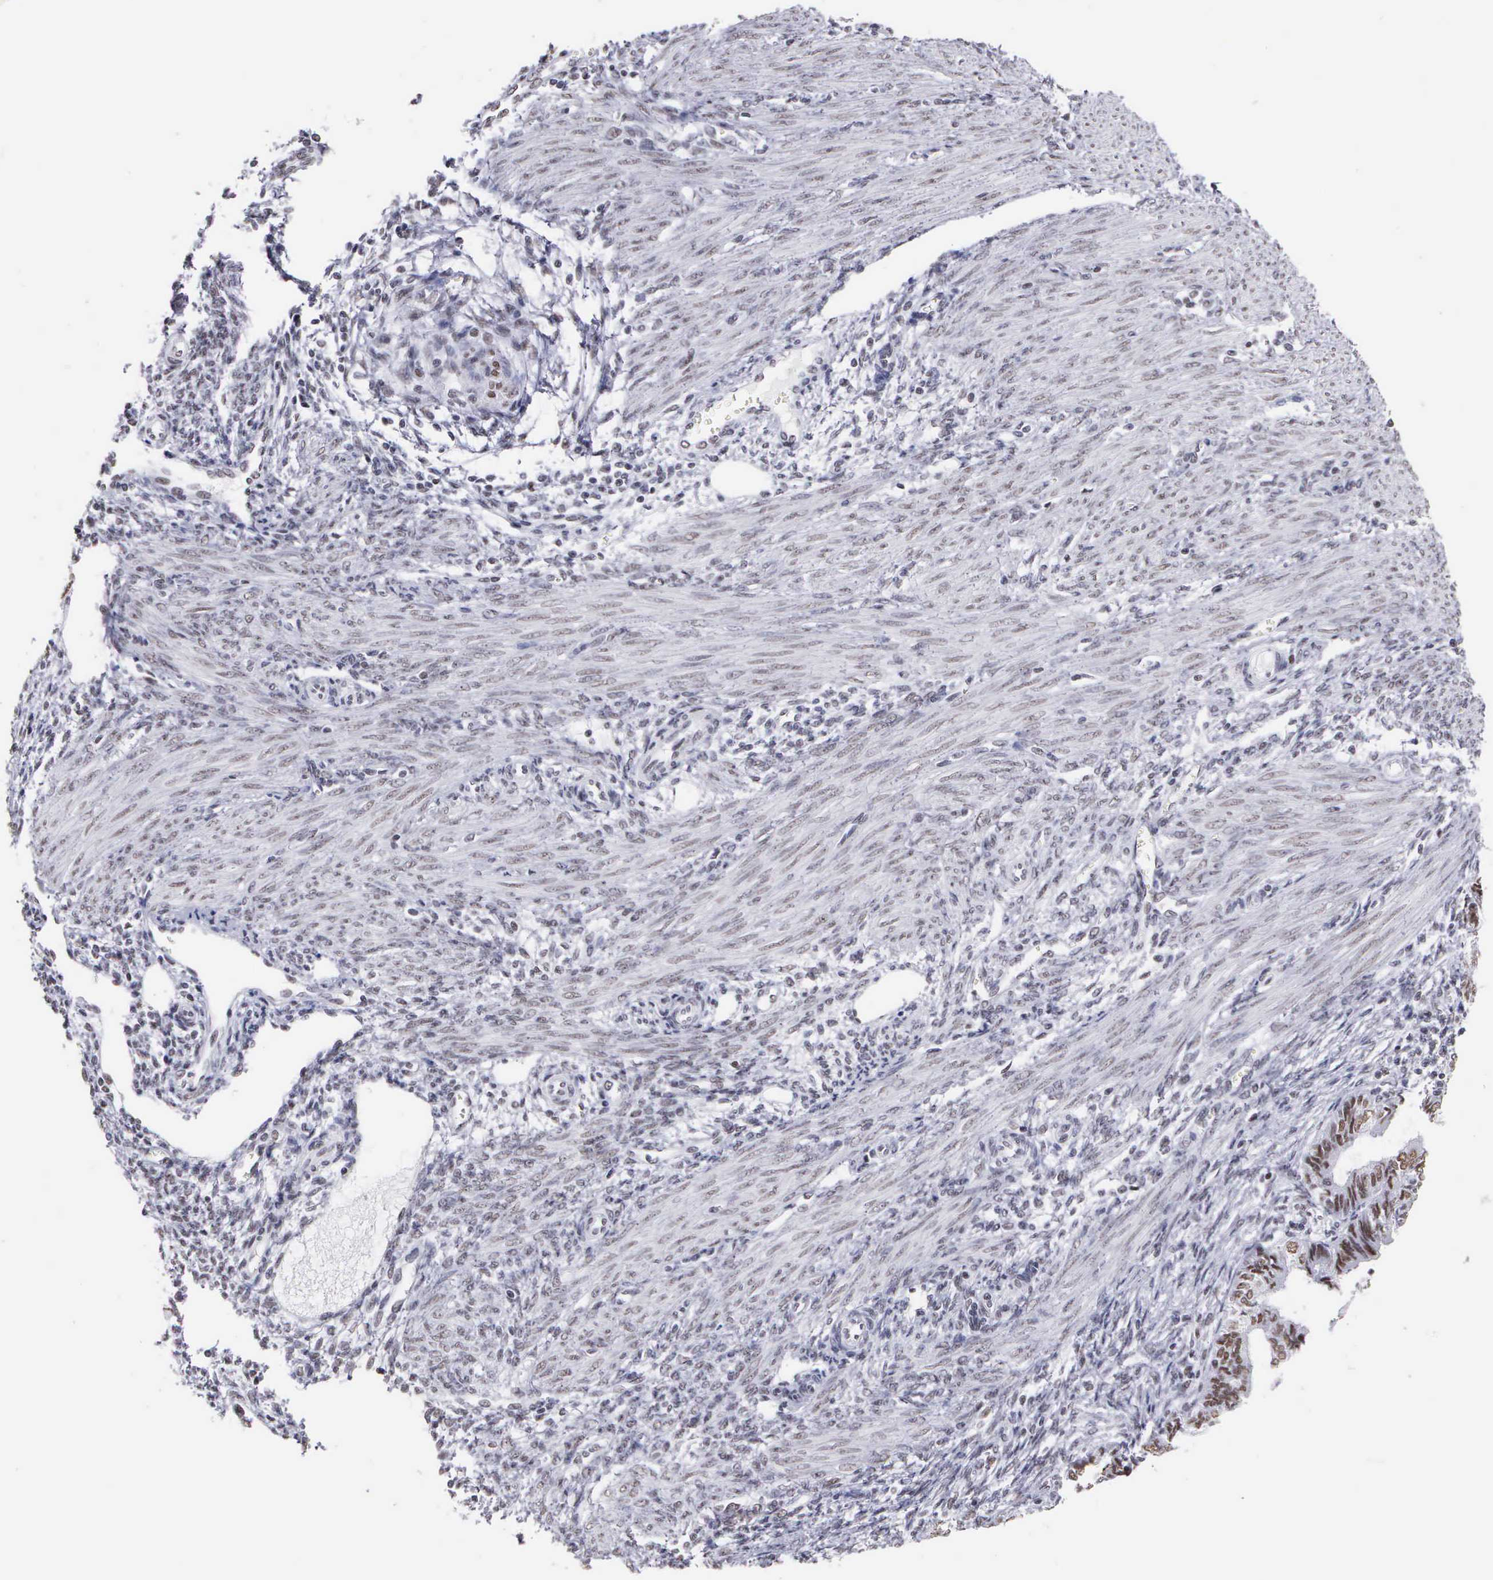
{"staining": {"intensity": "moderate", "quantity": ">75%", "location": "nuclear"}, "tissue": "endometrial cancer", "cell_type": "Tumor cells", "image_type": "cancer", "snomed": [{"axis": "morphology", "description": "Adenocarcinoma, NOS"}, {"axis": "topography", "description": "Endometrium"}], "caption": "The micrograph shows immunohistochemical staining of endometrial cancer. There is moderate nuclear positivity is present in approximately >75% of tumor cells.", "gene": "CSTF2", "patient": {"sex": "female", "age": 51}}